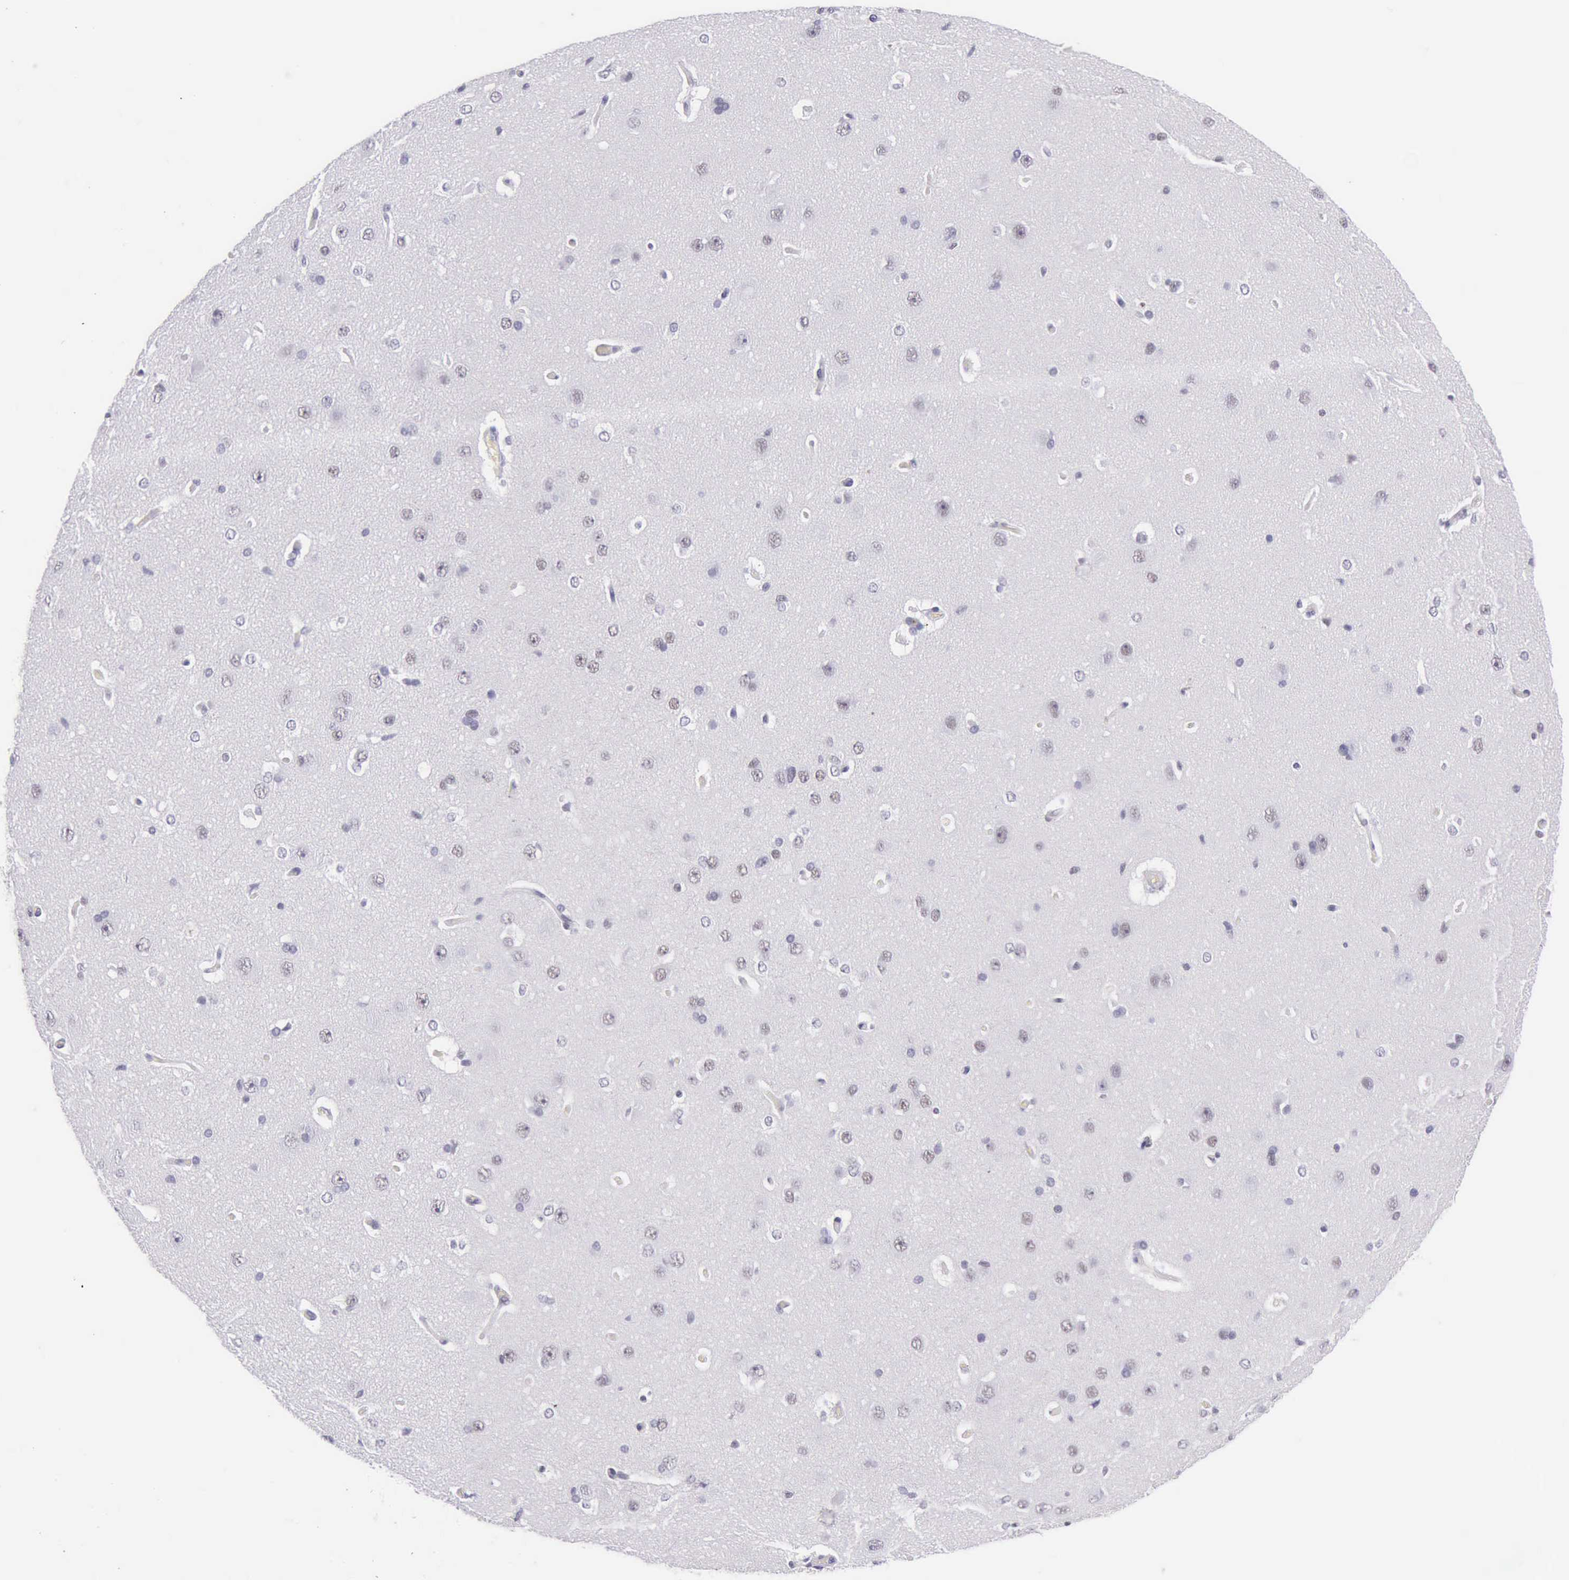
{"staining": {"intensity": "negative", "quantity": "none", "location": "none"}, "tissue": "cerebral cortex", "cell_type": "Endothelial cells", "image_type": "normal", "snomed": [{"axis": "morphology", "description": "Normal tissue, NOS"}, {"axis": "topography", "description": "Cerebral cortex"}], "caption": "Immunohistochemical staining of benign human cerebral cortex reveals no significant positivity in endothelial cells. (Stains: DAB immunohistochemistry with hematoxylin counter stain, Microscopy: brightfield microscopy at high magnification).", "gene": "EP300", "patient": {"sex": "female", "age": 45}}